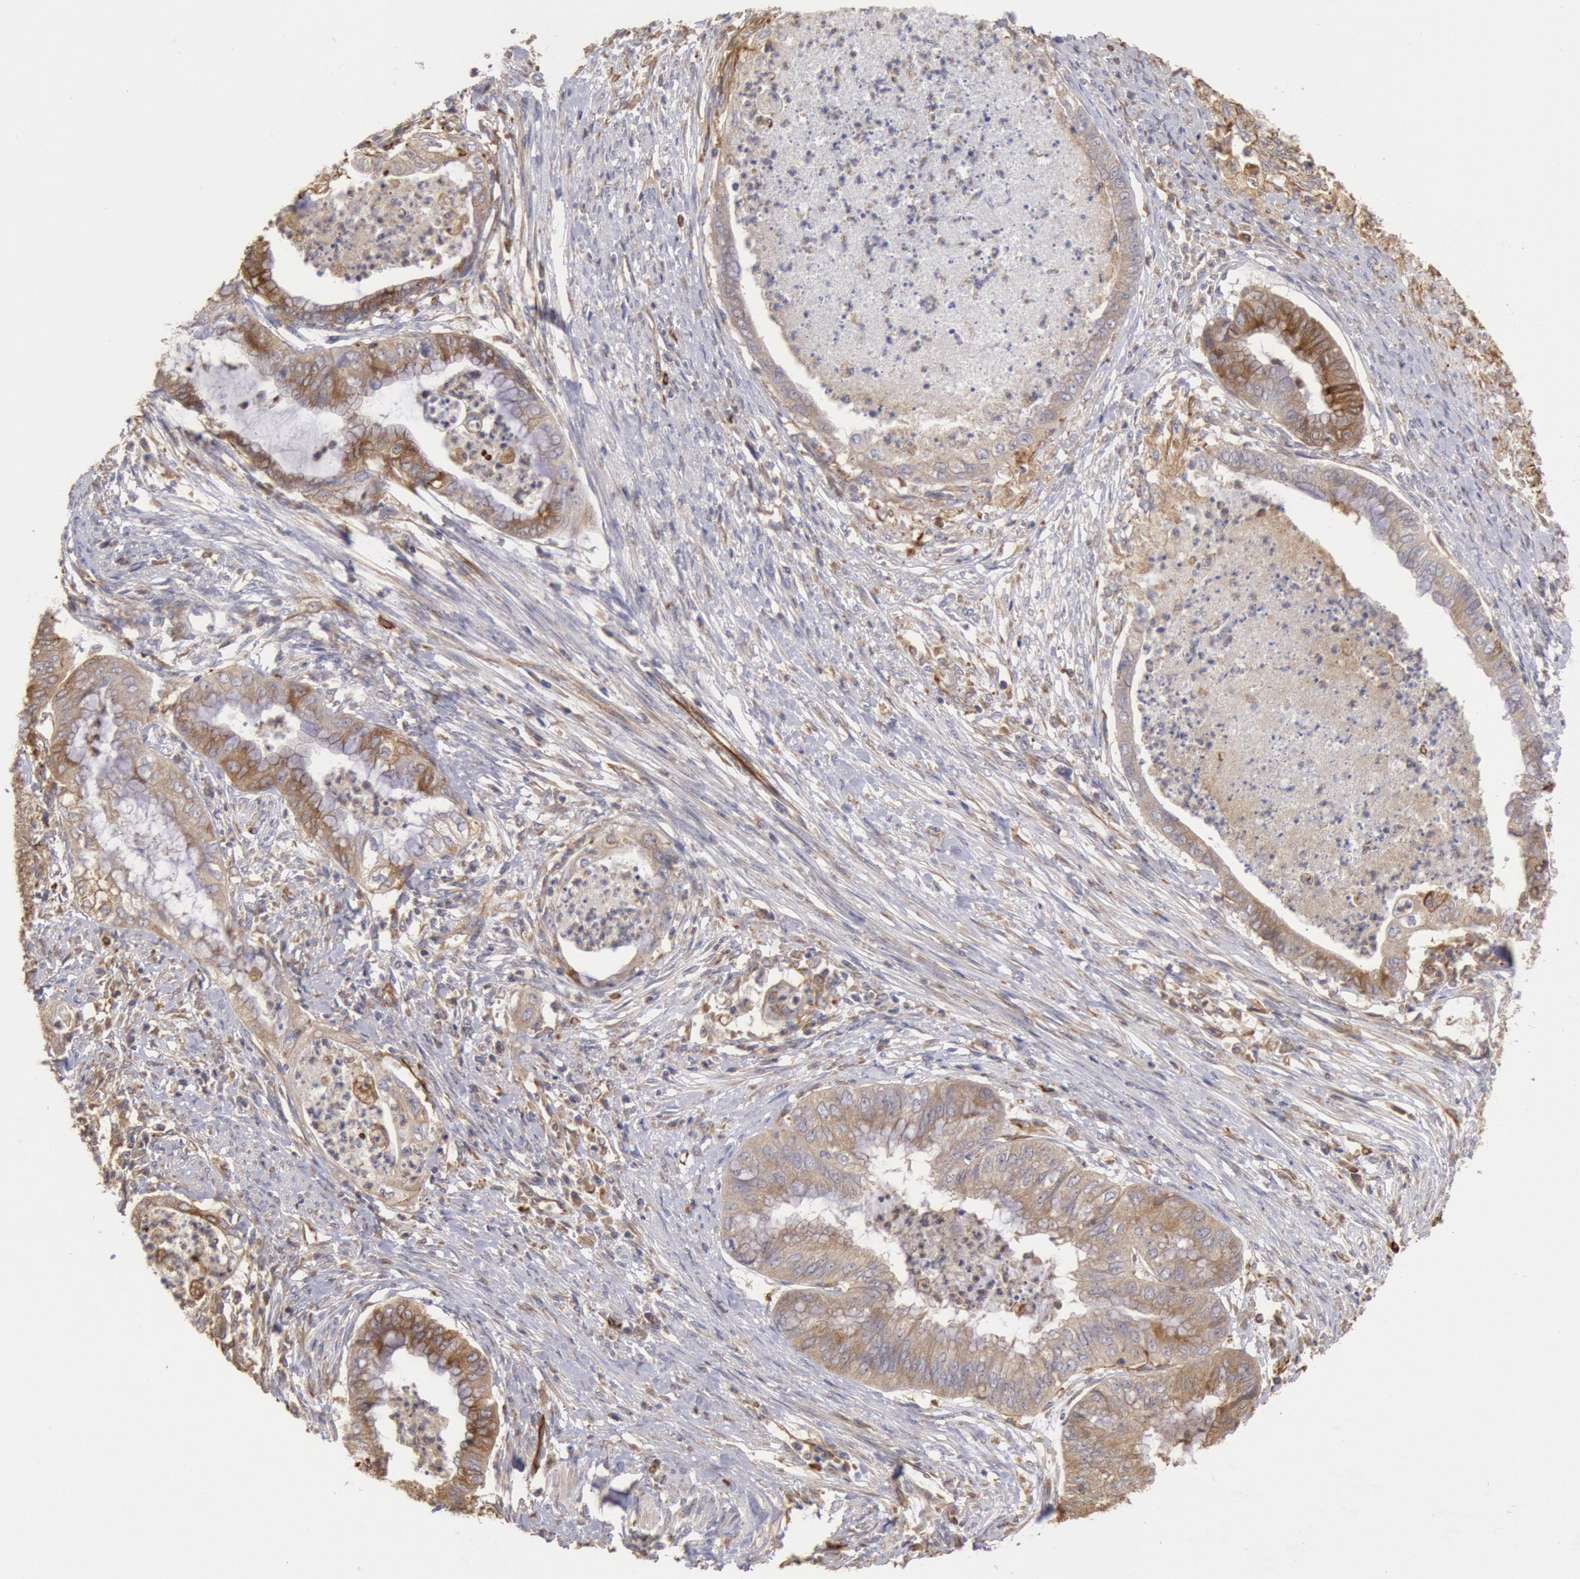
{"staining": {"intensity": "weak", "quantity": ">75%", "location": "cytoplasmic/membranous"}, "tissue": "endometrial cancer", "cell_type": "Tumor cells", "image_type": "cancer", "snomed": [{"axis": "morphology", "description": "Necrosis, NOS"}, {"axis": "morphology", "description": "Adenocarcinoma, NOS"}, {"axis": "topography", "description": "Endometrium"}], "caption": "Weak cytoplasmic/membranous expression for a protein is appreciated in approximately >75% of tumor cells of endometrial cancer using immunohistochemistry (IHC).", "gene": "RNF139", "patient": {"sex": "female", "age": 79}}